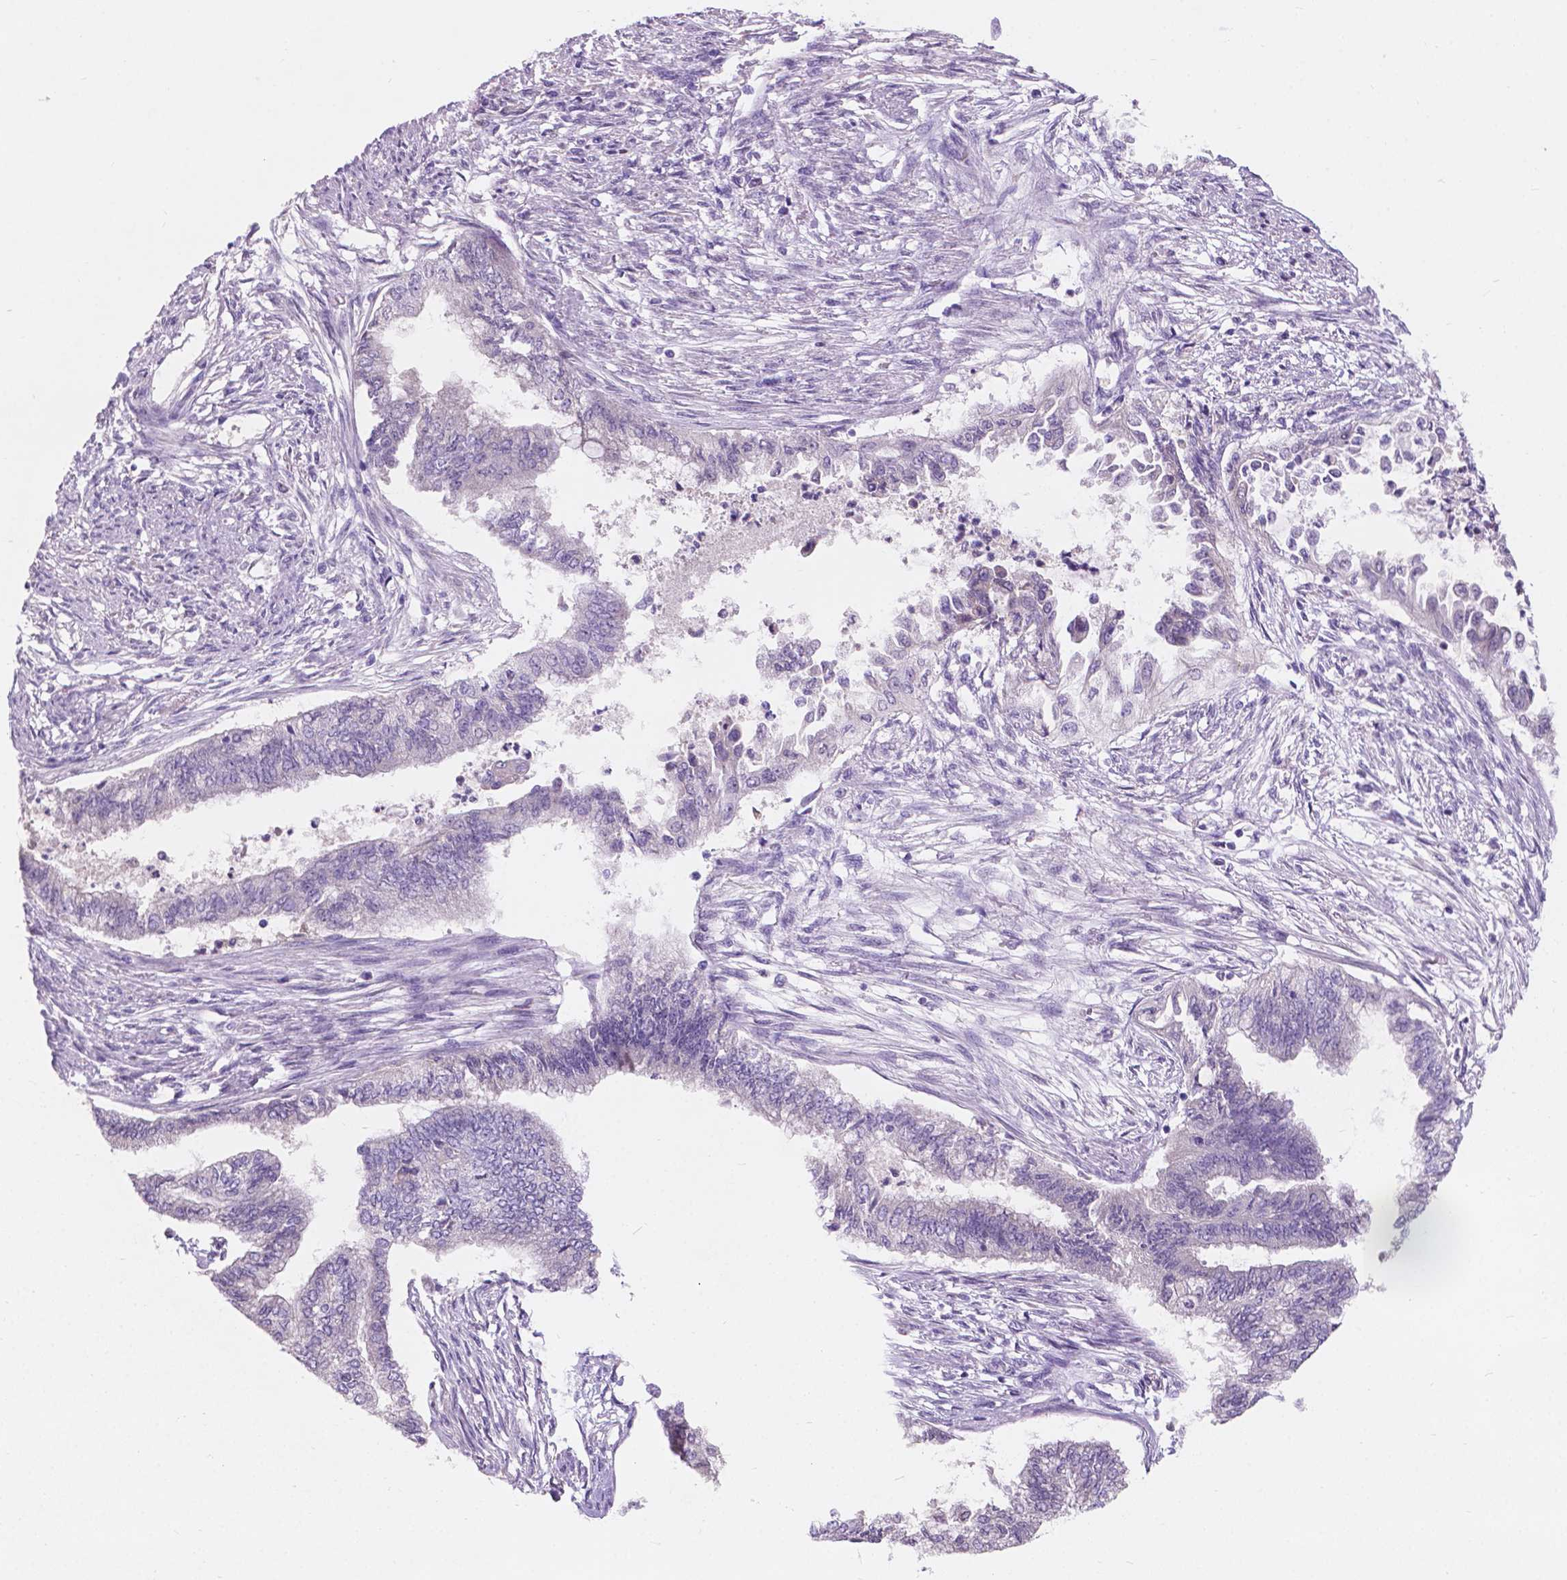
{"staining": {"intensity": "negative", "quantity": "none", "location": "none"}, "tissue": "endometrial cancer", "cell_type": "Tumor cells", "image_type": "cancer", "snomed": [{"axis": "morphology", "description": "Adenocarcinoma, NOS"}, {"axis": "topography", "description": "Endometrium"}], "caption": "Endometrial cancer was stained to show a protein in brown. There is no significant staining in tumor cells.", "gene": "IREB2", "patient": {"sex": "female", "age": 65}}